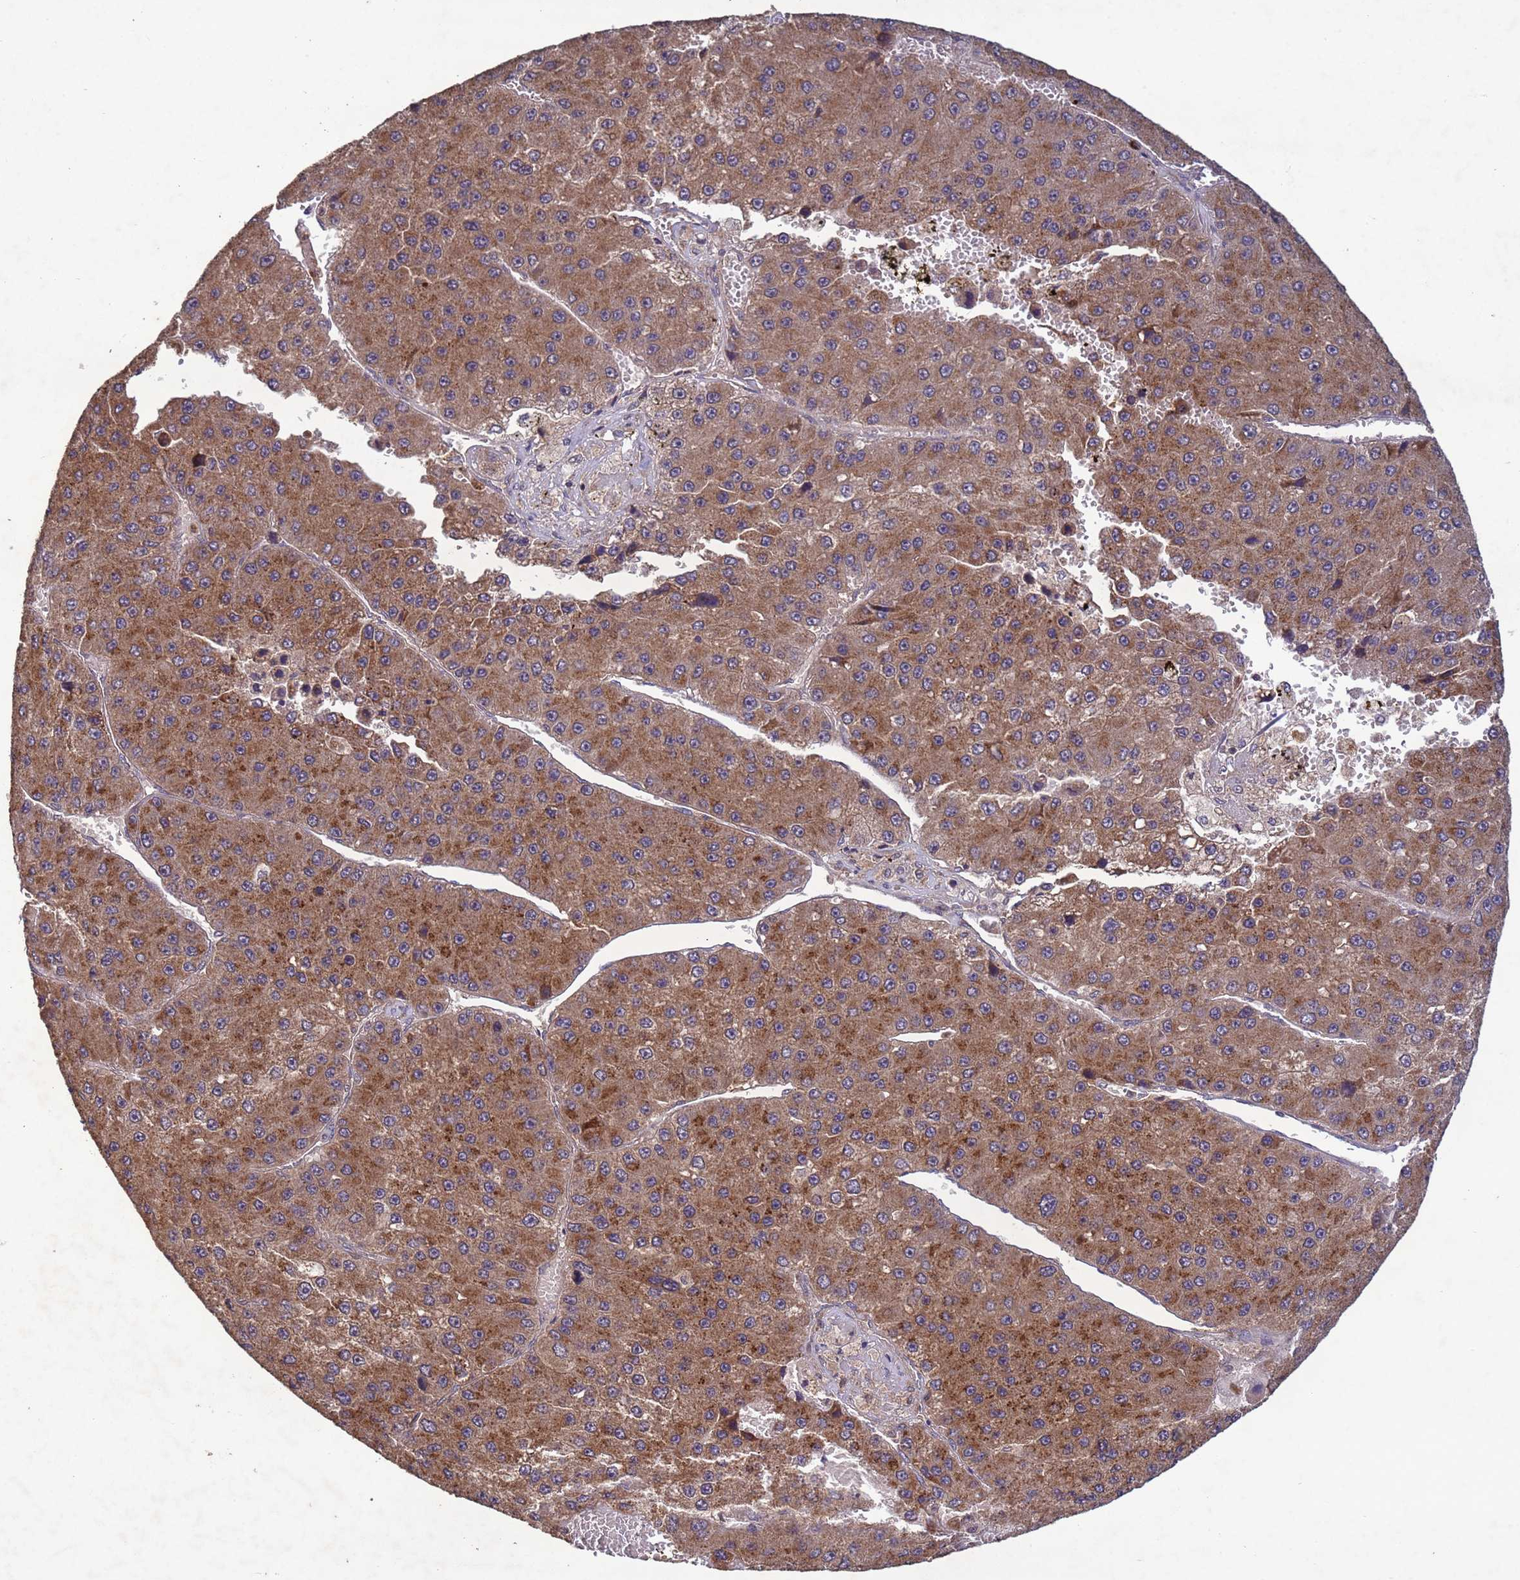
{"staining": {"intensity": "moderate", "quantity": ">75%", "location": "cytoplasmic/membranous"}, "tissue": "liver cancer", "cell_type": "Tumor cells", "image_type": "cancer", "snomed": [{"axis": "morphology", "description": "Carcinoma, Hepatocellular, NOS"}, {"axis": "topography", "description": "Liver"}], "caption": "Liver cancer (hepatocellular carcinoma) stained for a protein exhibits moderate cytoplasmic/membranous positivity in tumor cells.", "gene": "FASTKD1", "patient": {"sex": "female", "age": 73}}